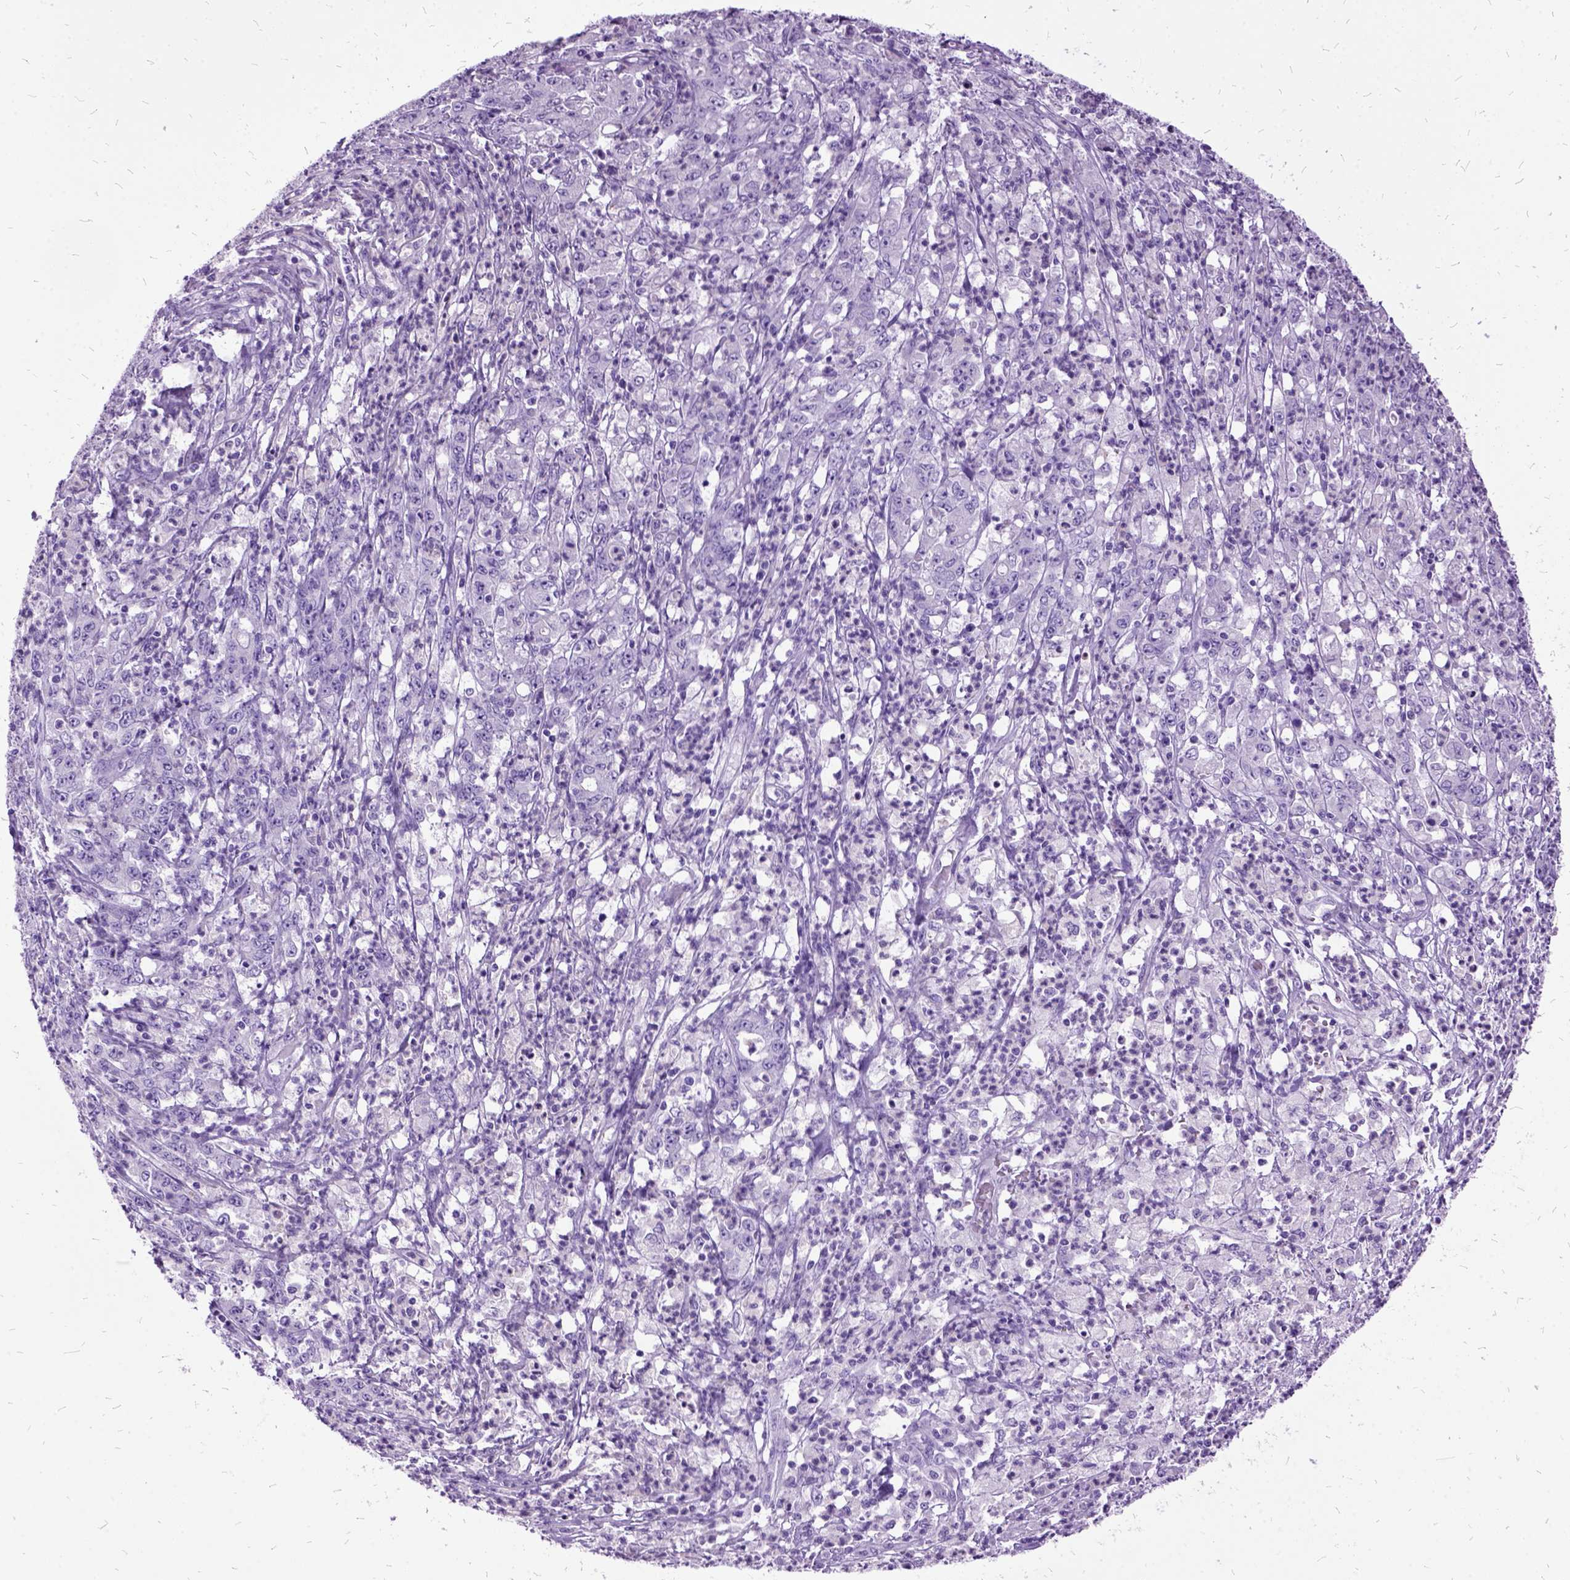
{"staining": {"intensity": "negative", "quantity": "none", "location": "none"}, "tissue": "stomach cancer", "cell_type": "Tumor cells", "image_type": "cancer", "snomed": [{"axis": "morphology", "description": "Adenocarcinoma, NOS"}, {"axis": "topography", "description": "Stomach, lower"}], "caption": "IHC of human adenocarcinoma (stomach) reveals no positivity in tumor cells. (Stains: DAB (3,3'-diaminobenzidine) IHC with hematoxylin counter stain, Microscopy: brightfield microscopy at high magnification).", "gene": "MME", "patient": {"sex": "female", "age": 71}}